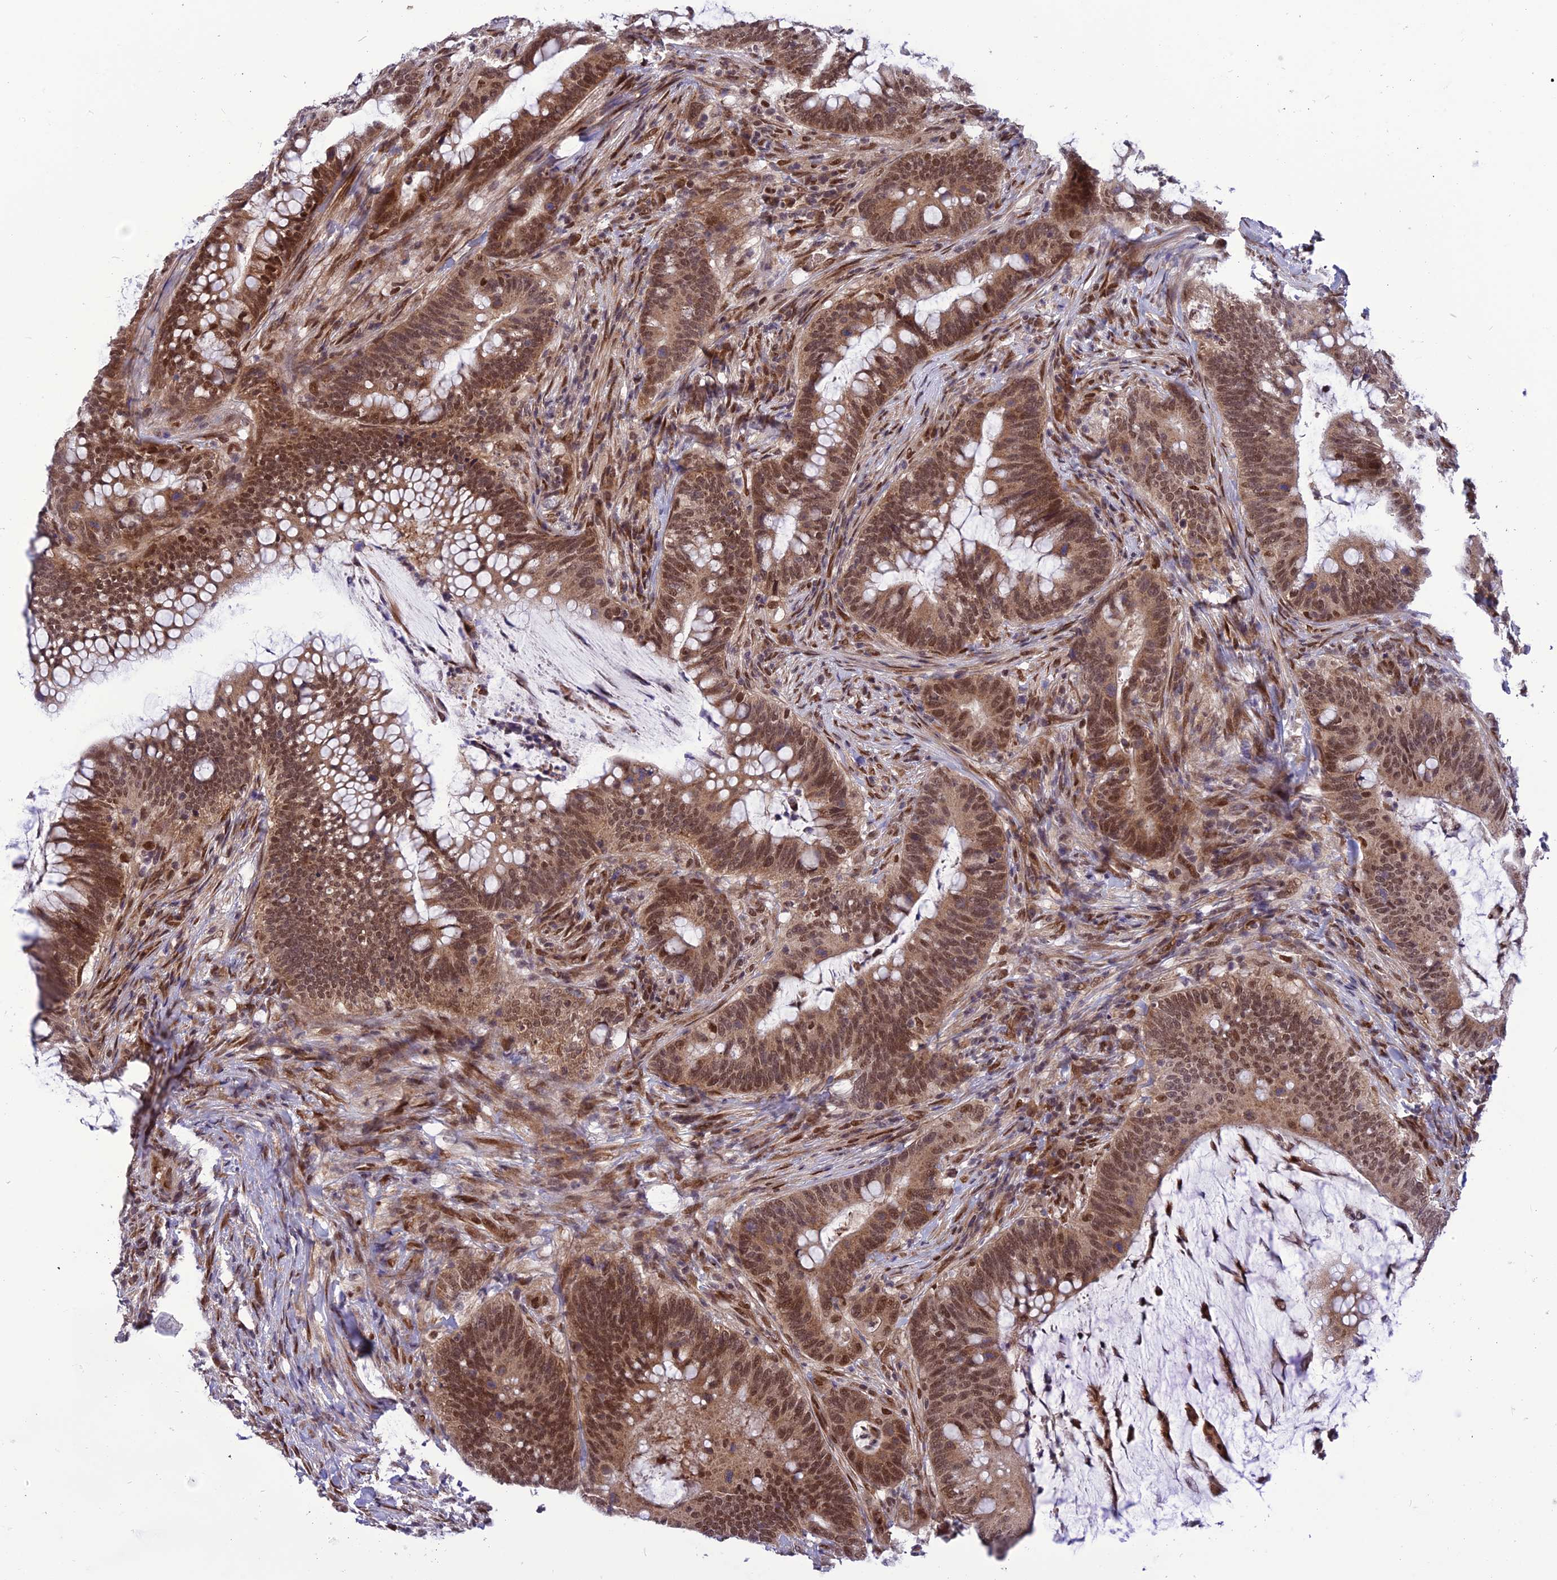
{"staining": {"intensity": "moderate", "quantity": ">75%", "location": "nuclear"}, "tissue": "colorectal cancer", "cell_type": "Tumor cells", "image_type": "cancer", "snomed": [{"axis": "morphology", "description": "Adenocarcinoma, NOS"}, {"axis": "topography", "description": "Colon"}], "caption": "Immunohistochemistry (IHC) (DAB (3,3'-diaminobenzidine)) staining of colorectal cancer (adenocarcinoma) displays moderate nuclear protein expression in approximately >75% of tumor cells.", "gene": "RTRAF", "patient": {"sex": "female", "age": 66}}